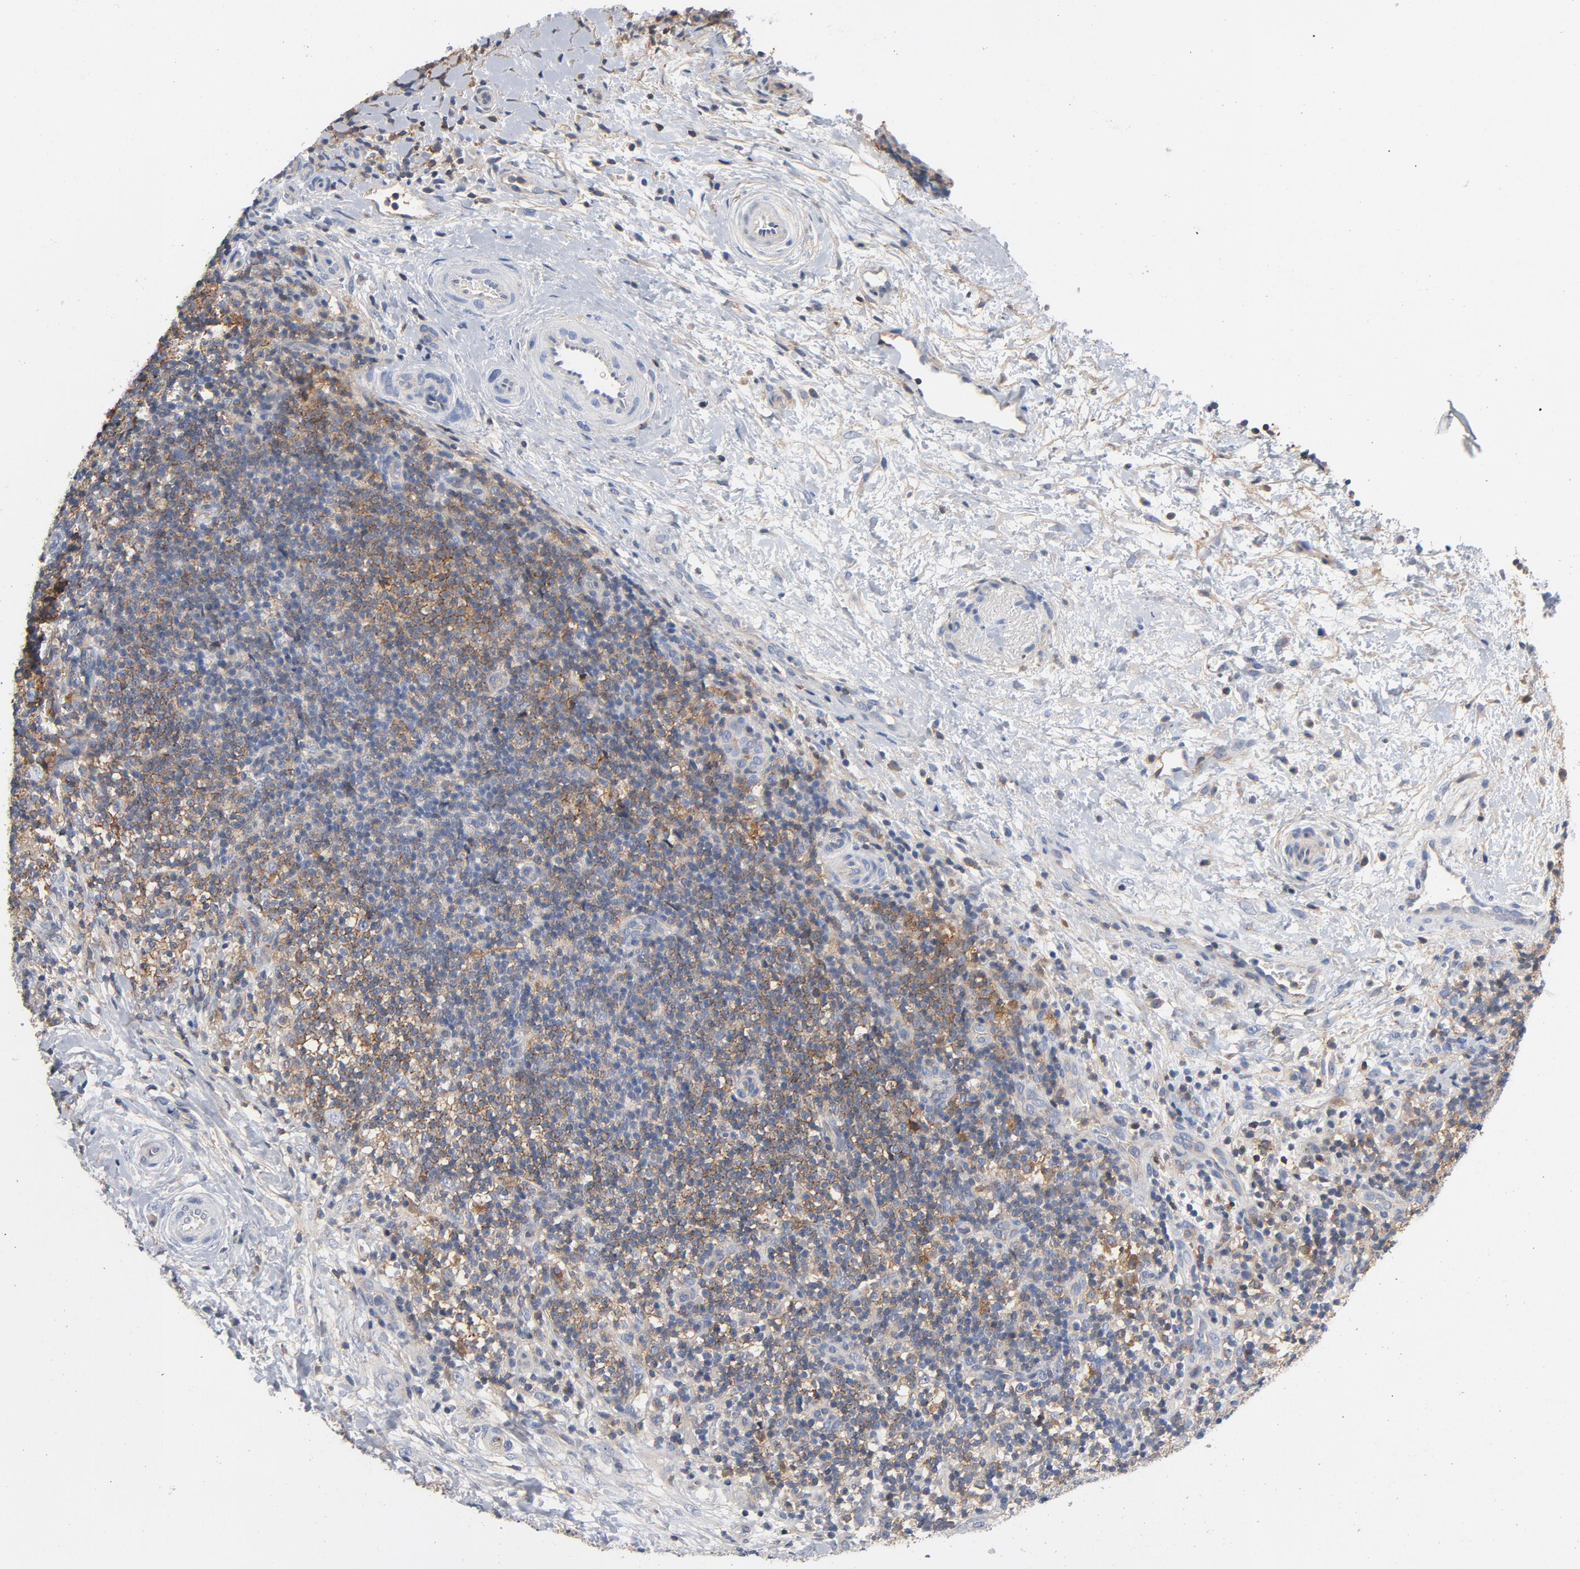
{"staining": {"intensity": "moderate", "quantity": "<25%", "location": "cytoplasmic/membranous"}, "tissue": "lymphoma", "cell_type": "Tumor cells", "image_type": "cancer", "snomed": [{"axis": "morphology", "description": "Malignant lymphoma, non-Hodgkin's type, Low grade"}, {"axis": "topography", "description": "Lymph node"}], "caption": "Immunohistochemistry (IHC) of lymphoma reveals low levels of moderate cytoplasmic/membranous staining in about <25% of tumor cells.", "gene": "SRC", "patient": {"sex": "female", "age": 76}}